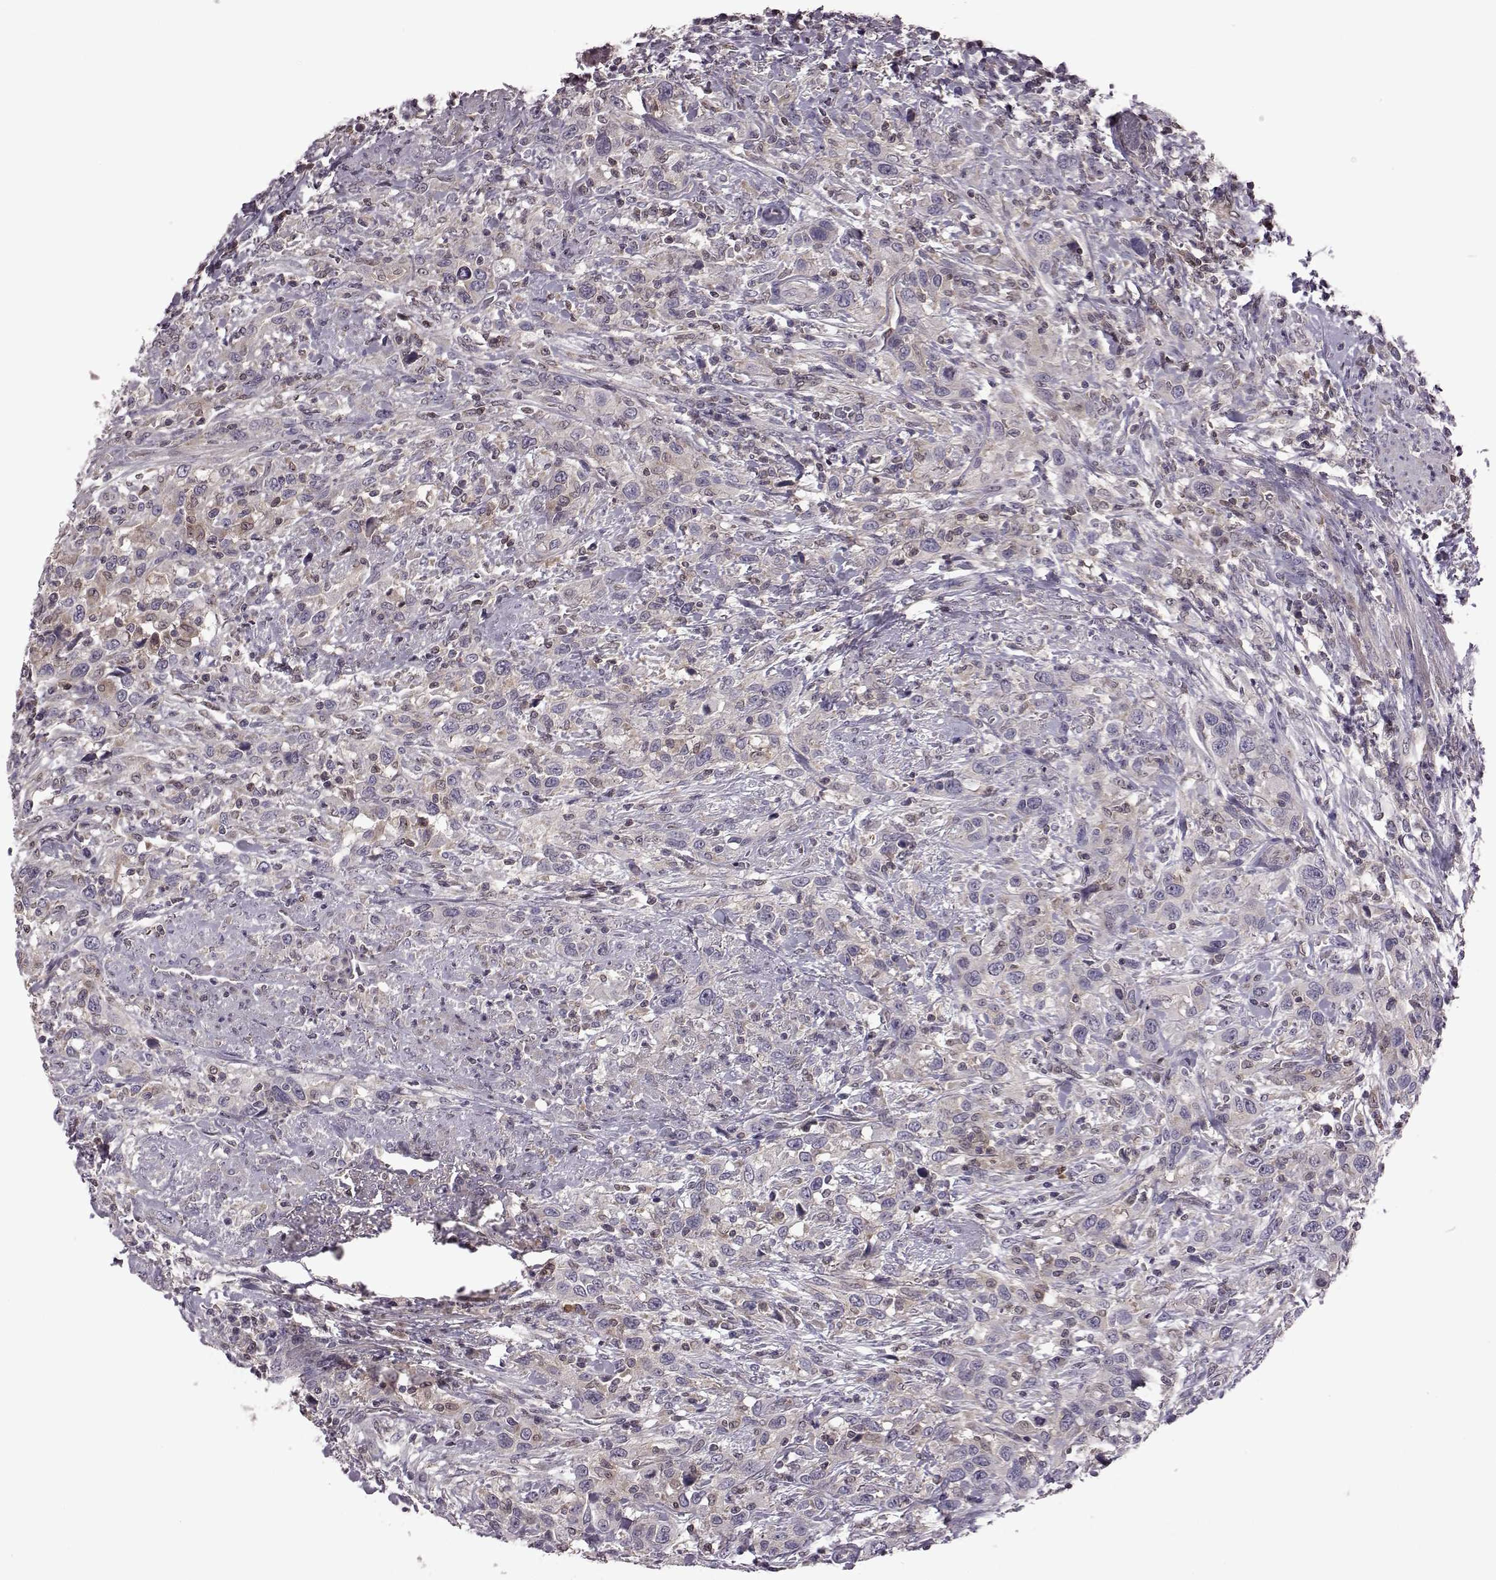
{"staining": {"intensity": "negative", "quantity": "none", "location": "none"}, "tissue": "urothelial cancer", "cell_type": "Tumor cells", "image_type": "cancer", "snomed": [{"axis": "morphology", "description": "Urothelial carcinoma, NOS"}, {"axis": "morphology", "description": "Urothelial carcinoma, High grade"}, {"axis": "topography", "description": "Urinary bladder"}], "caption": "This image is of urothelial cancer stained with immunohistochemistry (IHC) to label a protein in brown with the nuclei are counter-stained blue. There is no staining in tumor cells.", "gene": "CDC42SE1", "patient": {"sex": "female", "age": 64}}